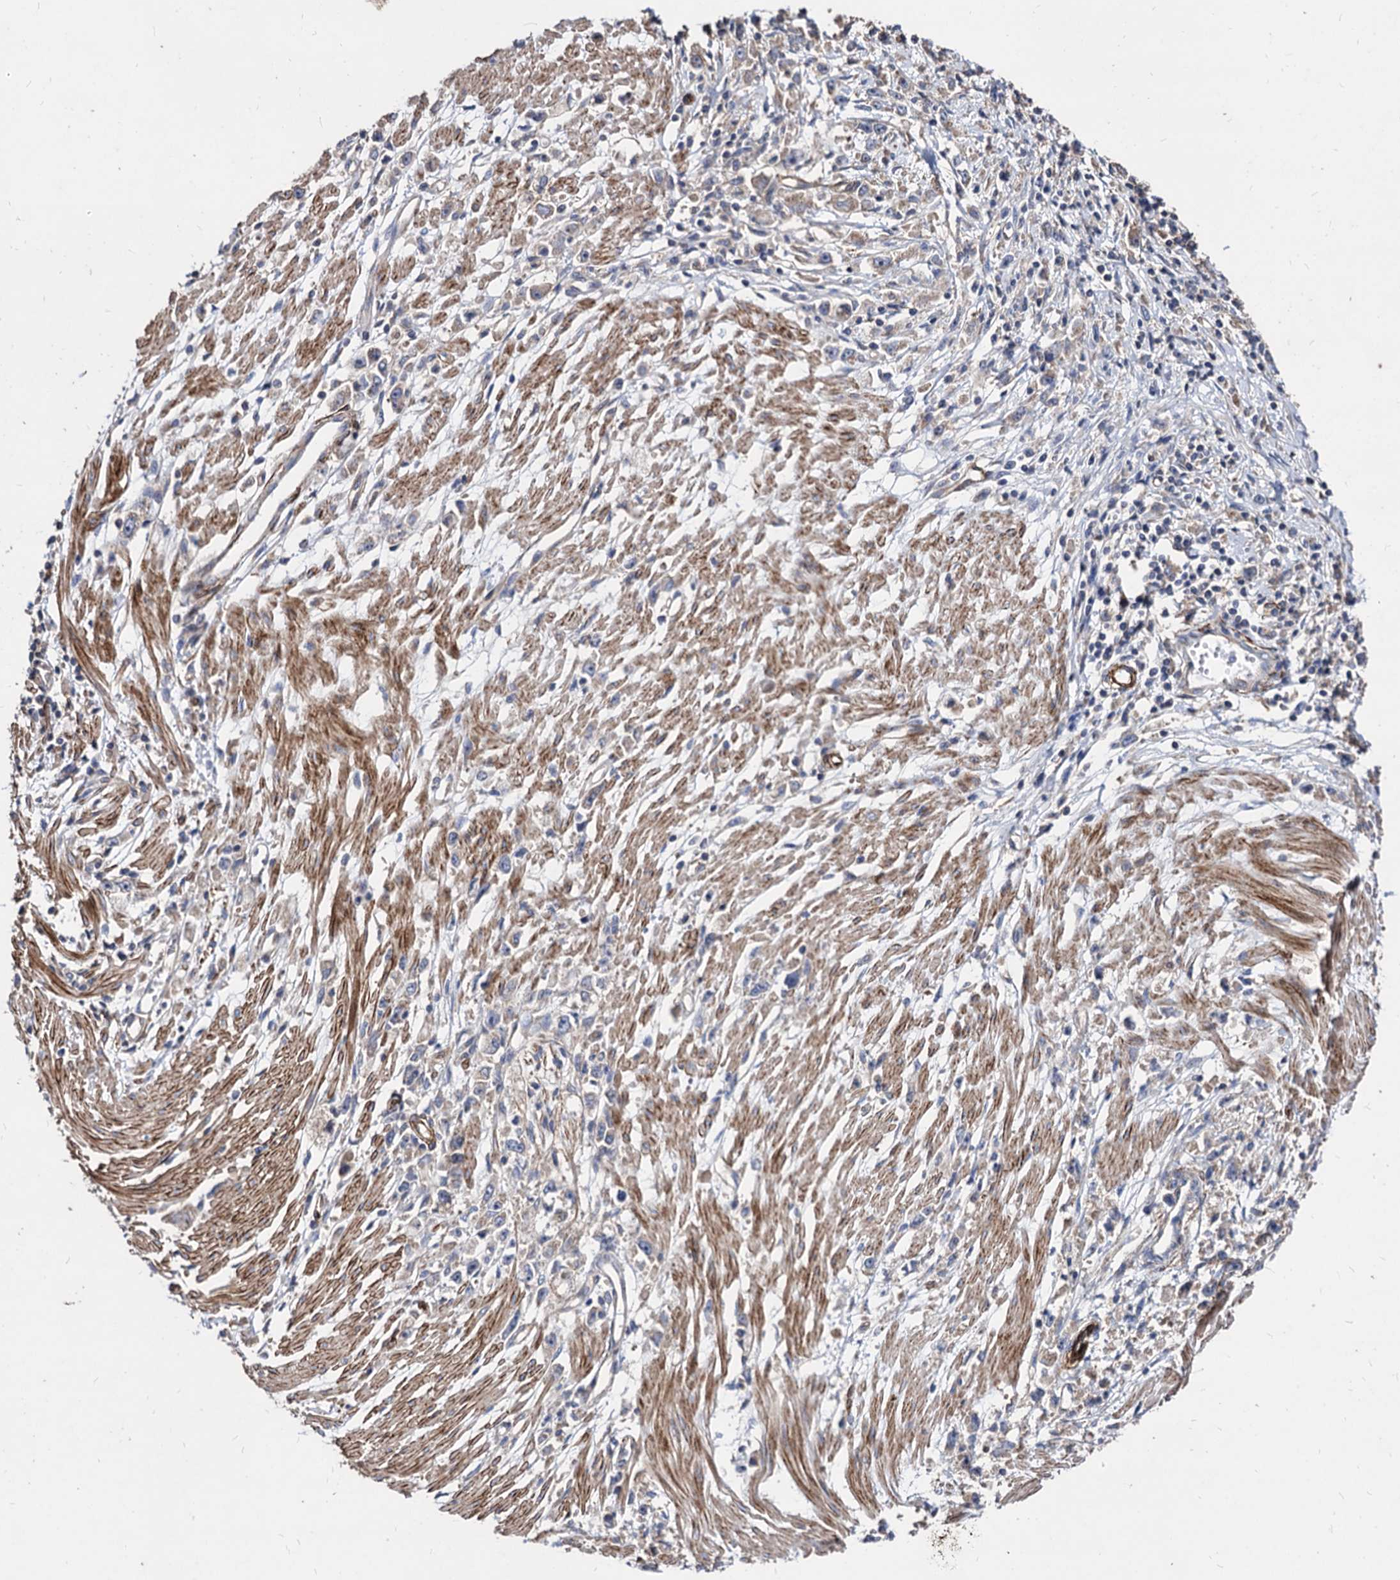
{"staining": {"intensity": "negative", "quantity": "none", "location": "none"}, "tissue": "stomach cancer", "cell_type": "Tumor cells", "image_type": "cancer", "snomed": [{"axis": "morphology", "description": "Adenocarcinoma, NOS"}, {"axis": "topography", "description": "Stomach"}], "caption": "Stomach cancer (adenocarcinoma) stained for a protein using IHC displays no positivity tumor cells.", "gene": "WDR11", "patient": {"sex": "female", "age": 59}}